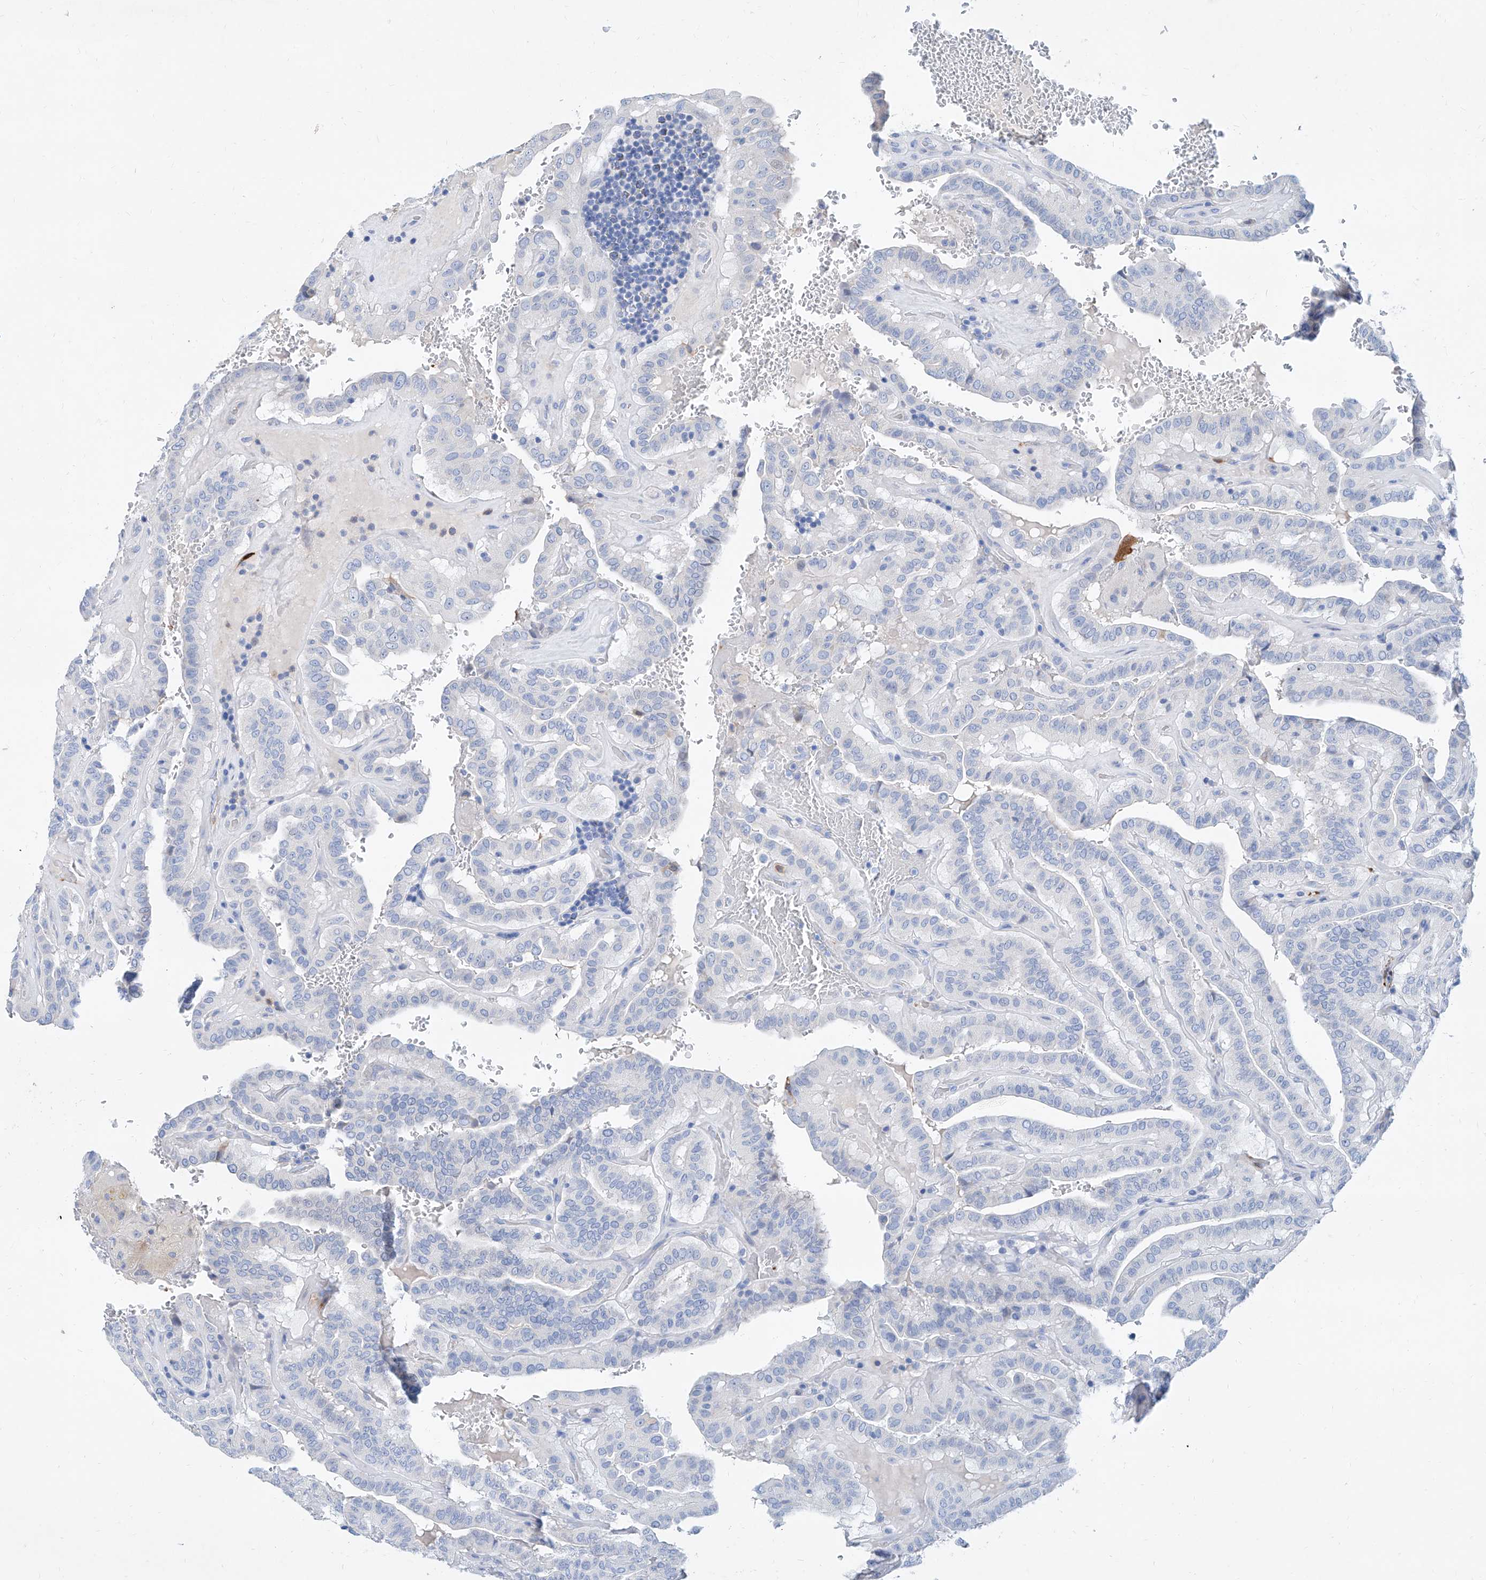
{"staining": {"intensity": "negative", "quantity": "none", "location": "none"}, "tissue": "thyroid cancer", "cell_type": "Tumor cells", "image_type": "cancer", "snomed": [{"axis": "morphology", "description": "Papillary adenocarcinoma, NOS"}, {"axis": "topography", "description": "Thyroid gland"}], "caption": "Thyroid cancer was stained to show a protein in brown. There is no significant positivity in tumor cells.", "gene": "SLC25A29", "patient": {"sex": "male", "age": 77}}